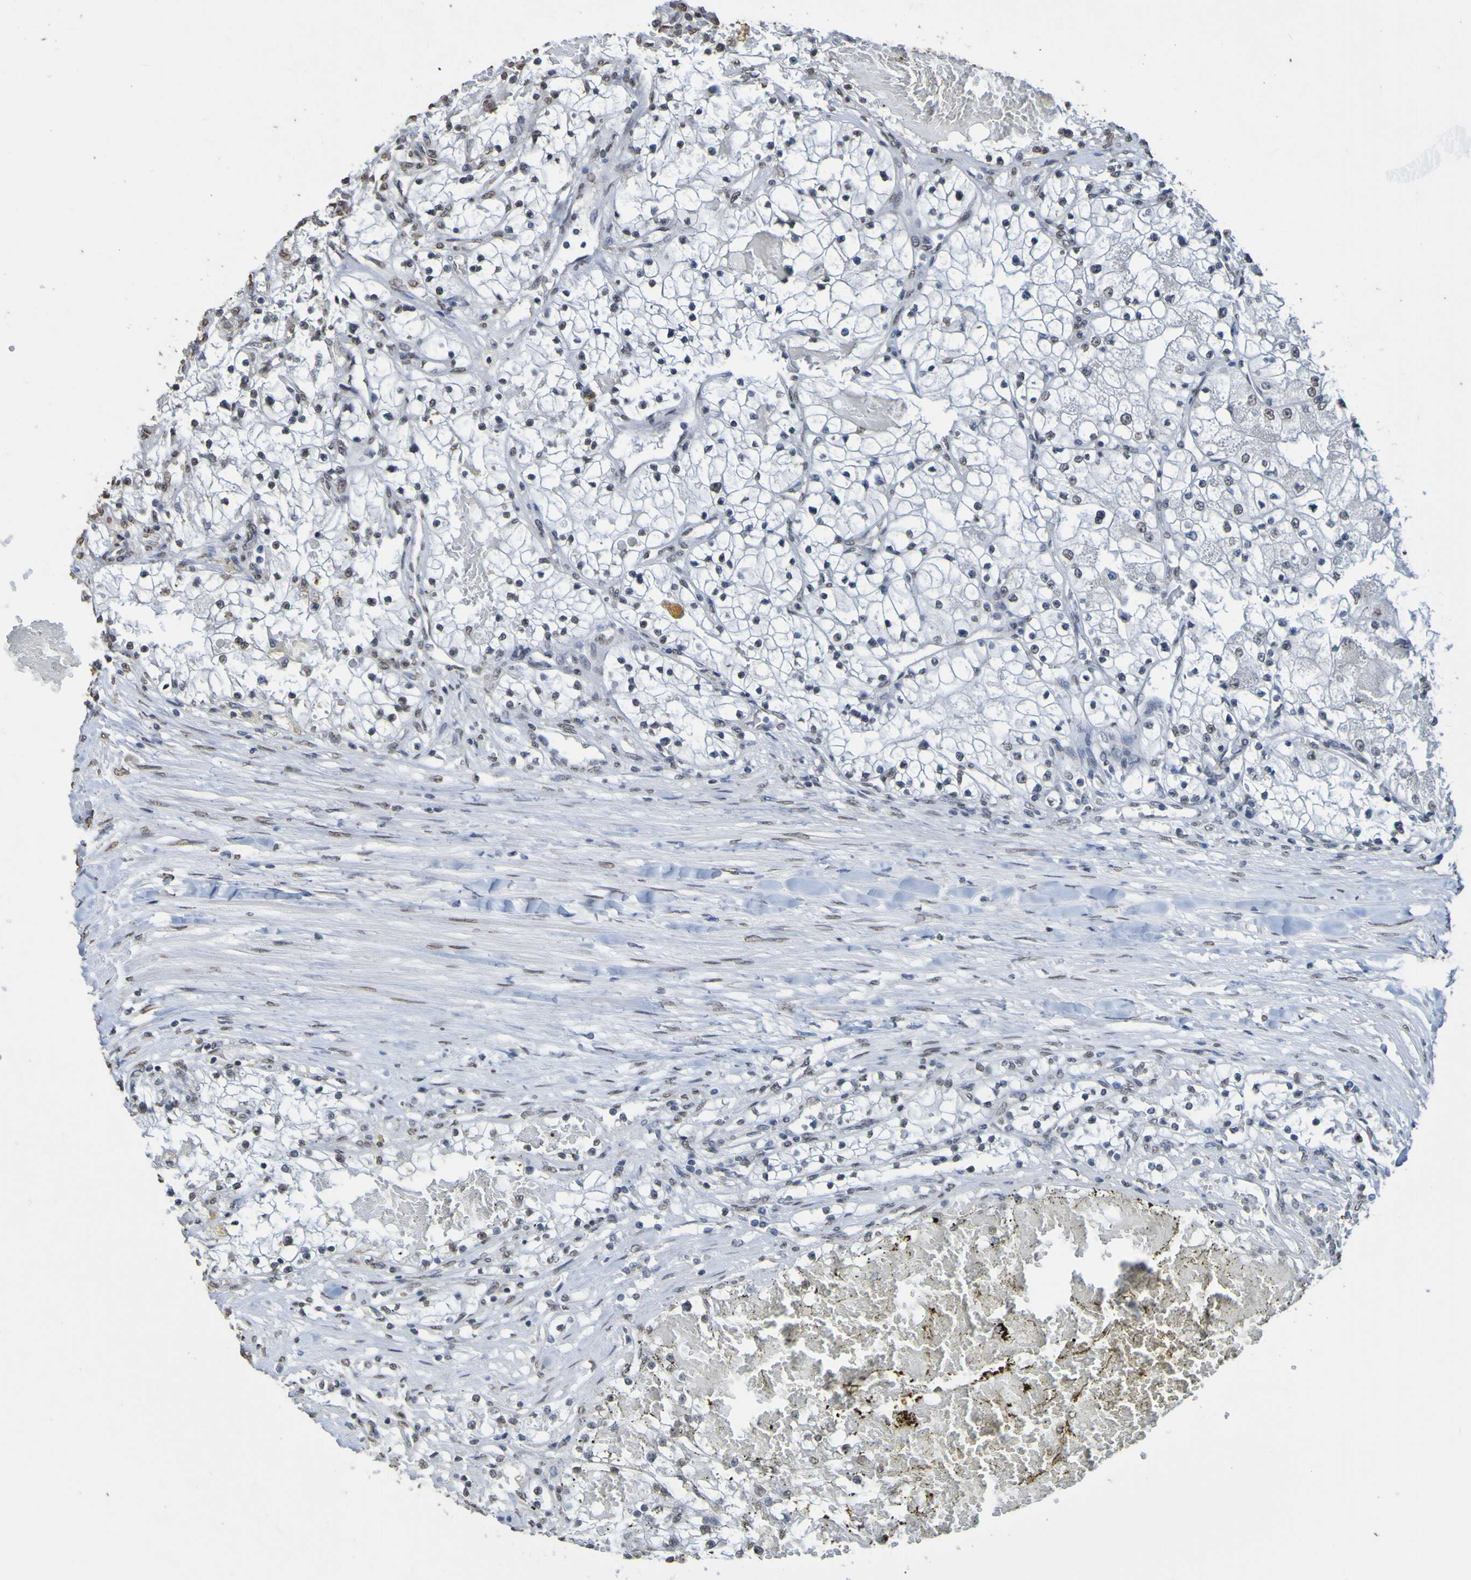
{"staining": {"intensity": "negative", "quantity": "none", "location": "none"}, "tissue": "renal cancer", "cell_type": "Tumor cells", "image_type": "cancer", "snomed": [{"axis": "morphology", "description": "Adenocarcinoma, NOS"}, {"axis": "topography", "description": "Kidney"}], "caption": "A micrograph of adenocarcinoma (renal) stained for a protein reveals no brown staining in tumor cells.", "gene": "ALKBH2", "patient": {"sex": "male", "age": 68}}